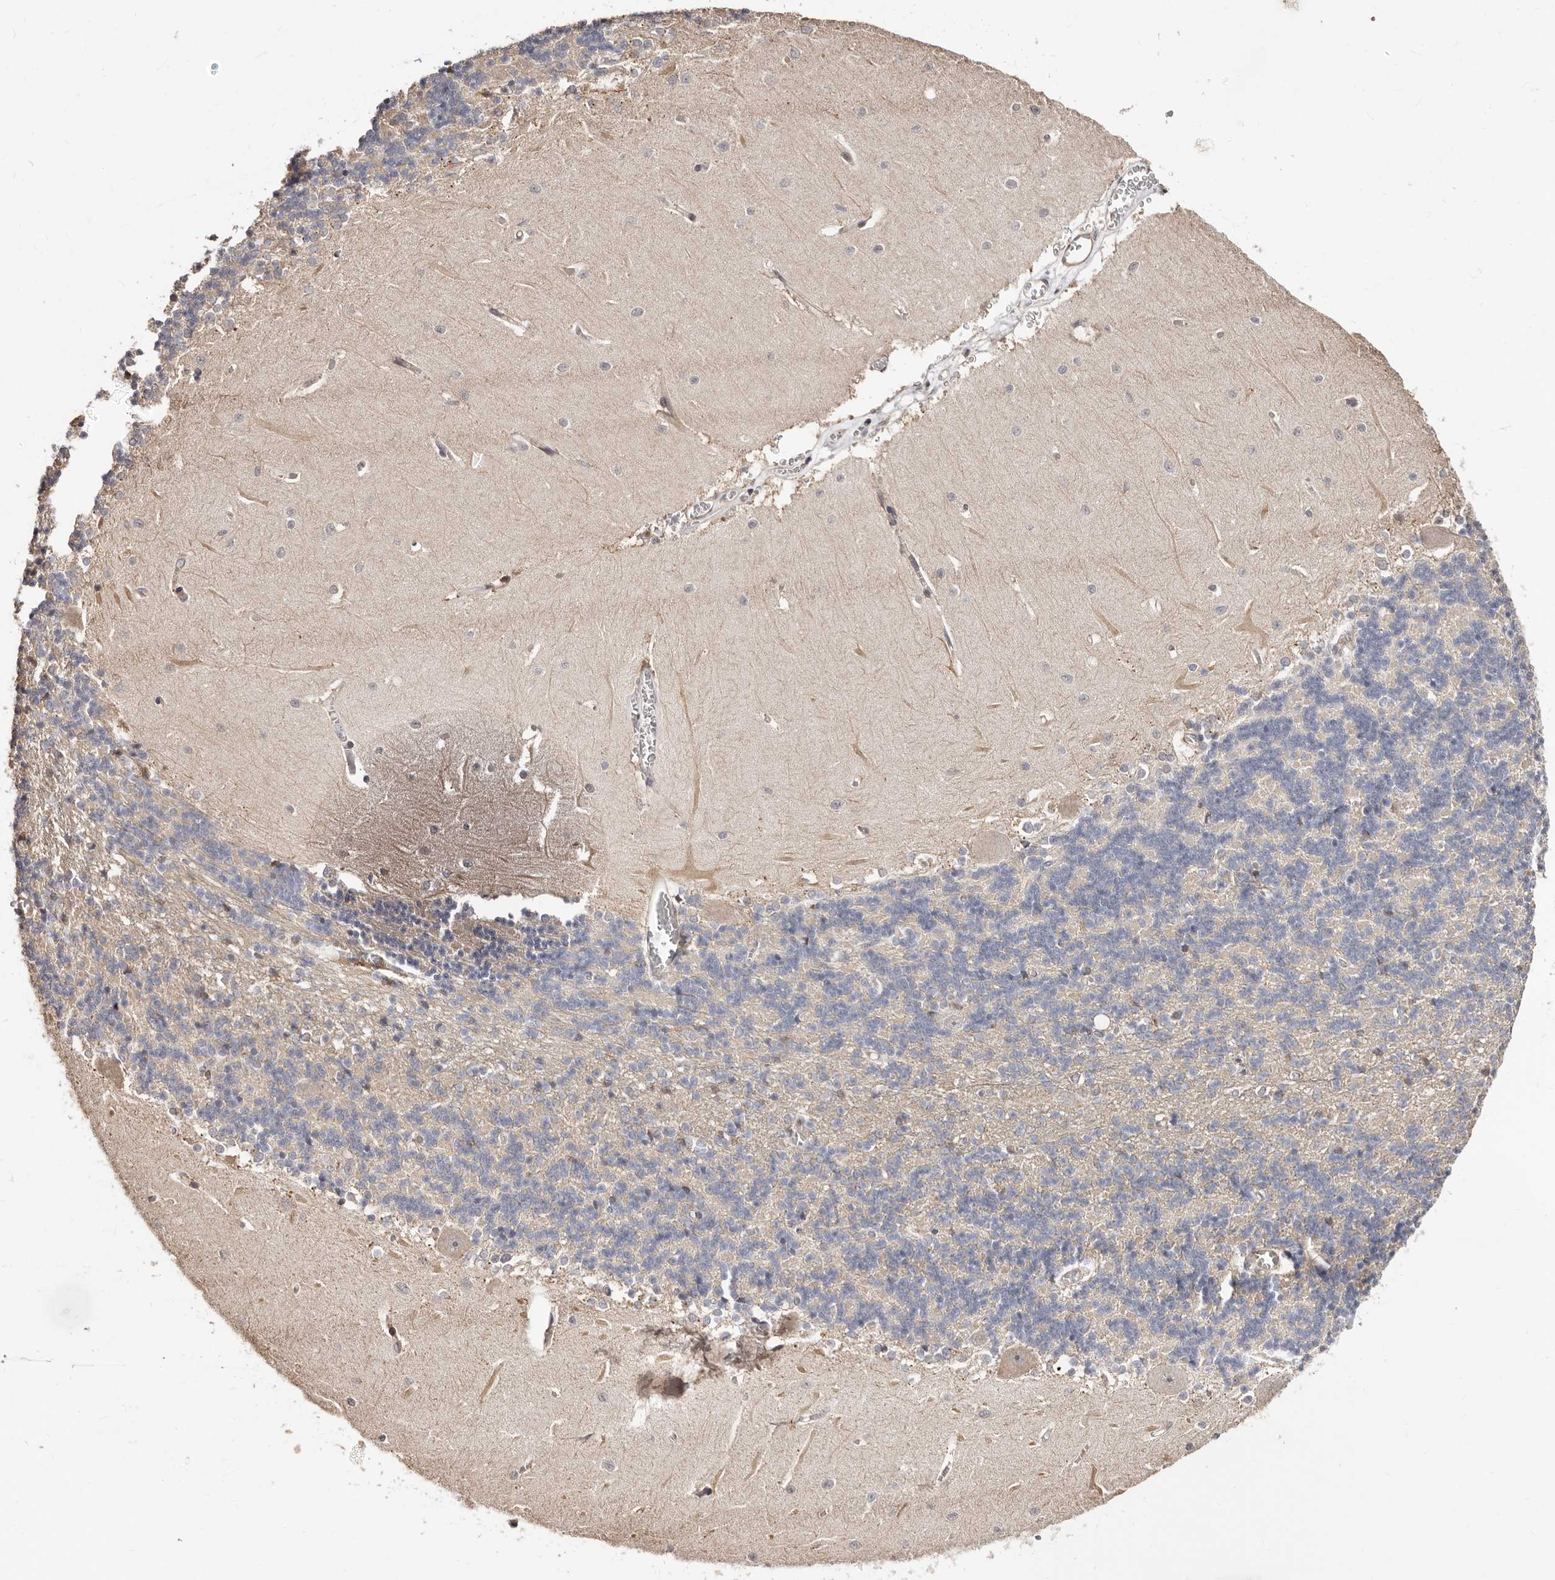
{"staining": {"intensity": "negative", "quantity": "none", "location": "none"}, "tissue": "cerebellum", "cell_type": "Cells in granular layer", "image_type": "normal", "snomed": [{"axis": "morphology", "description": "Normal tissue, NOS"}, {"axis": "topography", "description": "Cerebellum"}], "caption": "High power microscopy photomicrograph of an immunohistochemistry micrograph of unremarkable cerebellum, revealing no significant staining in cells in granular layer. (Stains: DAB IHC with hematoxylin counter stain, Microscopy: brightfield microscopy at high magnification).", "gene": "APOL6", "patient": {"sex": "male", "age": 37}}